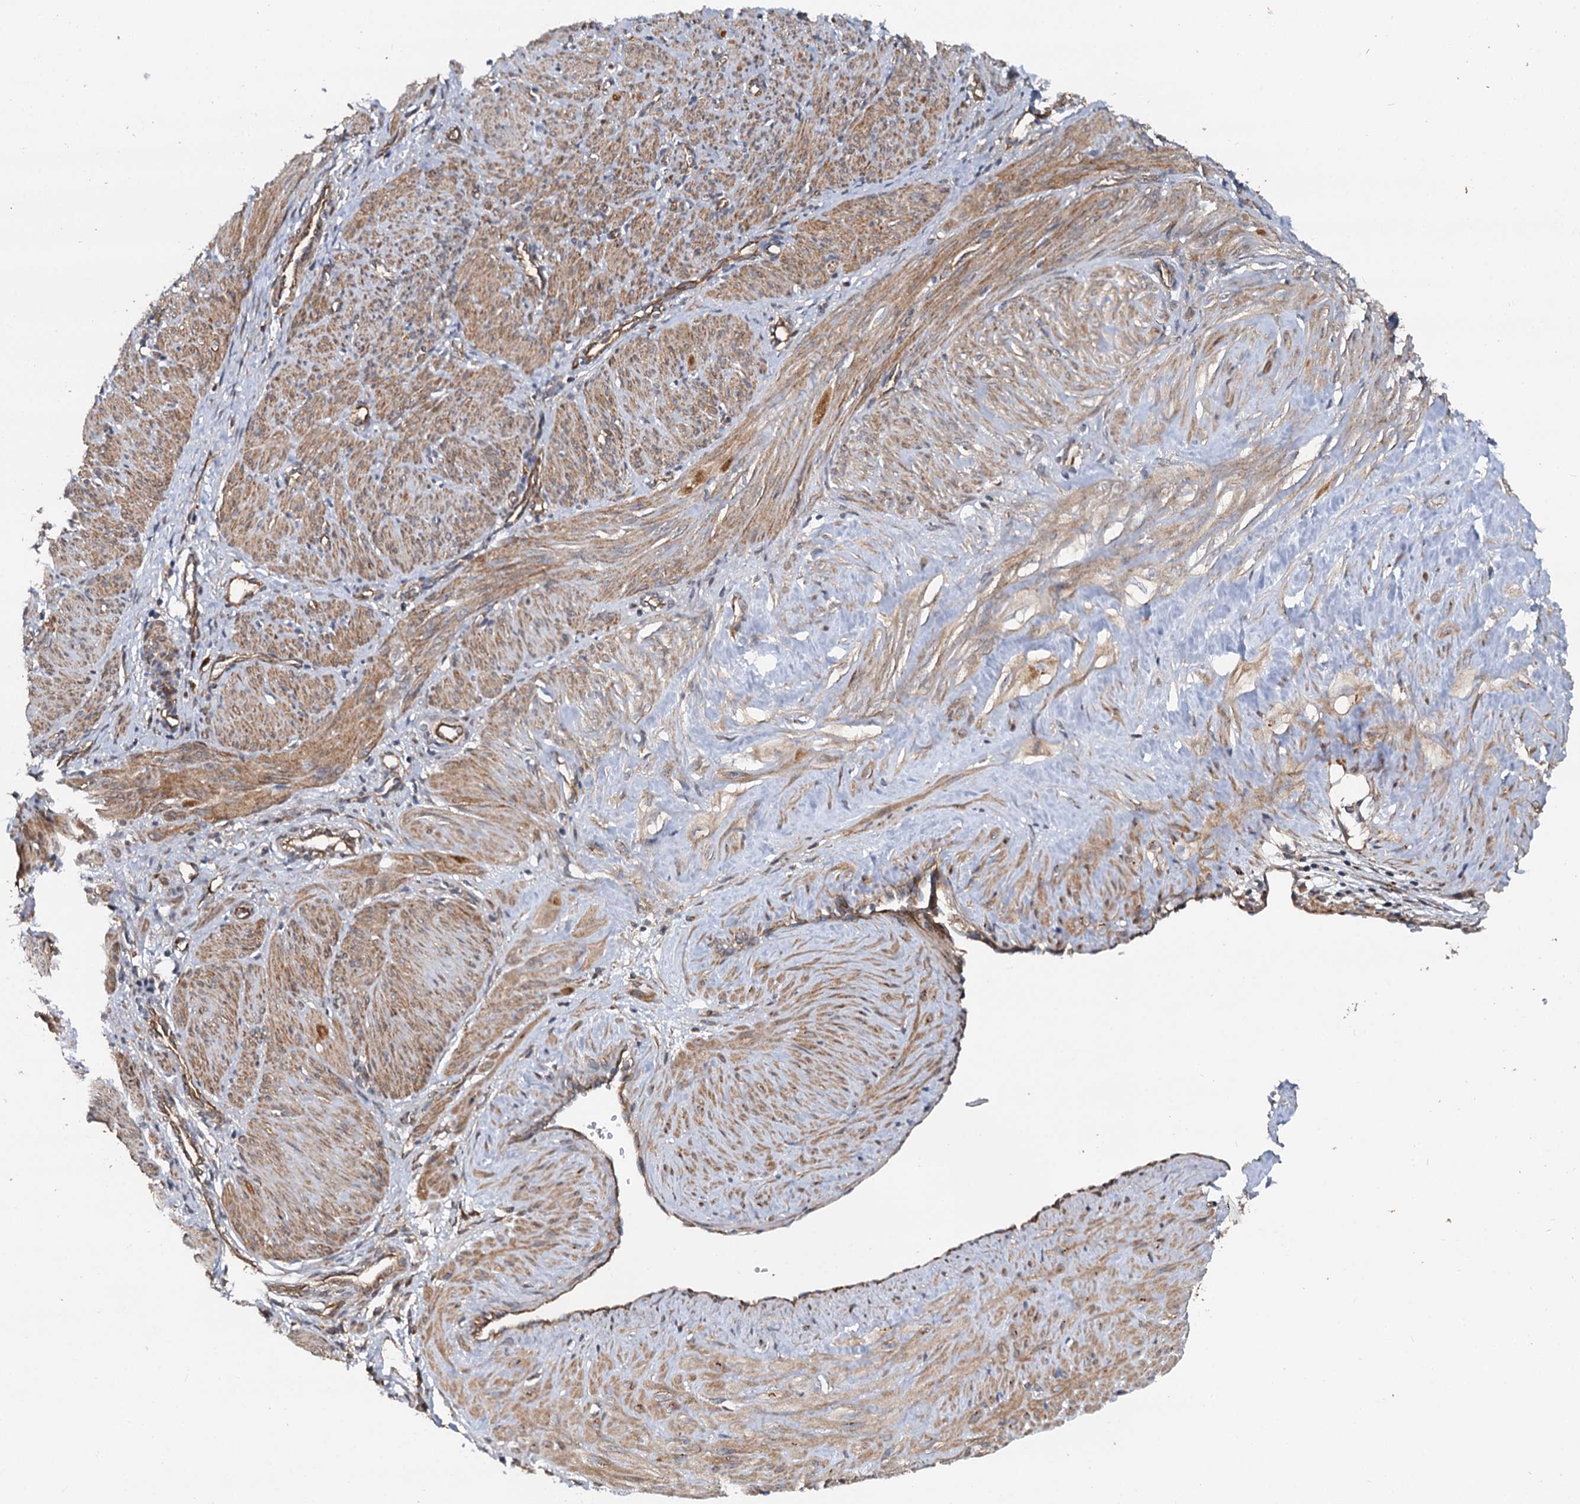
{"staining": {"intensity": "moderate", "quantity": ">75%", "location": "cytoplasmic/membranous"}, "tissue": "smooth muscle", "cell_type": "Smooth muscle cells", "image_type": "normal", "snomed": [{"axis": "morphology", "description": "Normal tissue, NOS"}, {"axis": "topography", "description": "Endometrium"}], "caption": "Immunohistochemical staining of unremarkable human smooth muscle demonstrates >75% levels of moderate cytoplasmic/membranous protein staining in approximately >75% of smooth muscle cells.", "gene": "LRRK2", "patient": {"sex": "female", "age": 33}}